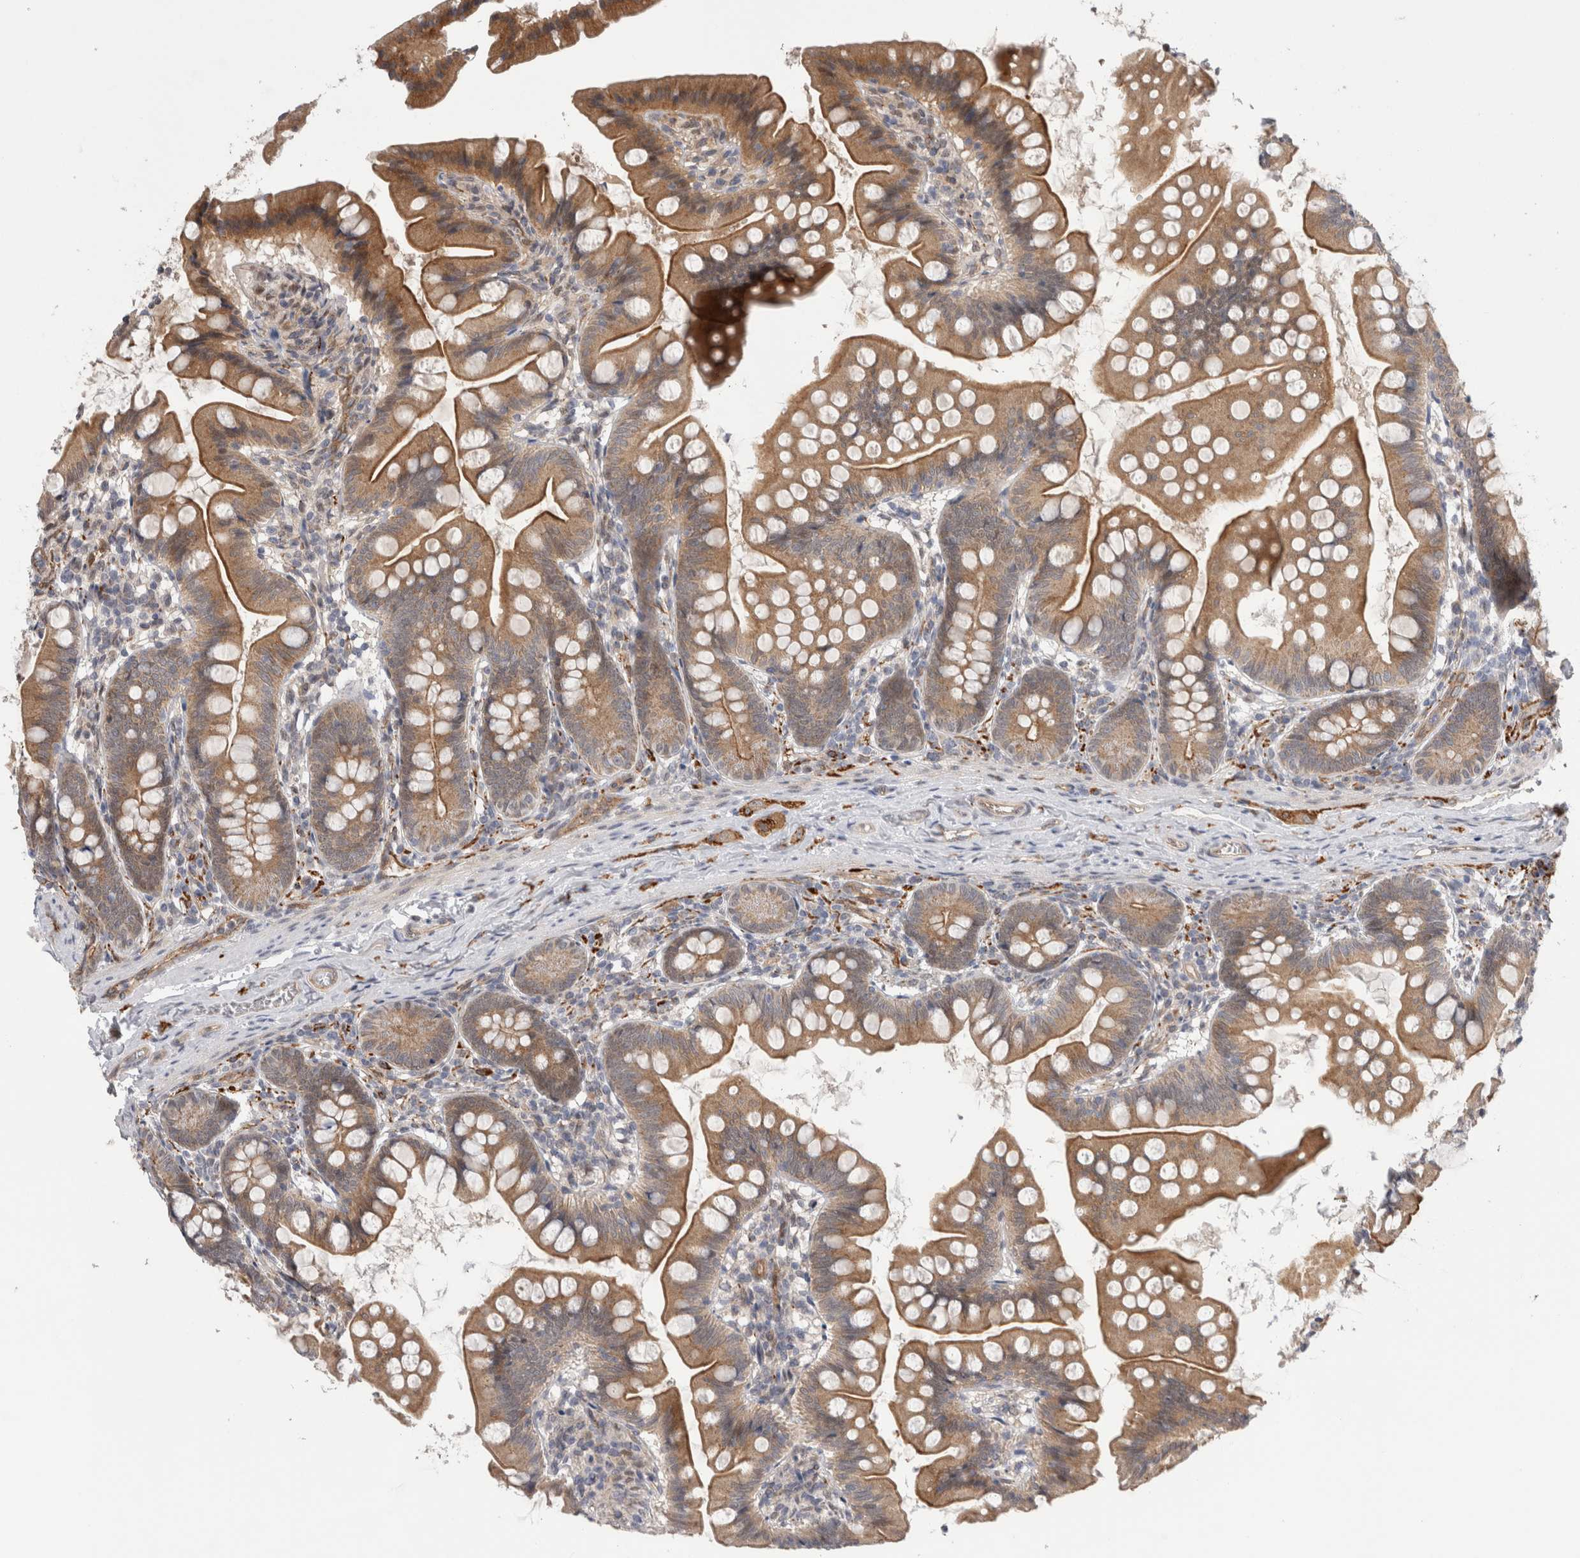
{"staining": {"intensity": "moderate", "quantity": ">75%", "location": "cytoplasmic/membranous"}, "tissue": "small intestine", "cell_type": "Glandular cells", "image_type": "normal", "snomed": [{"axis": "morphology", "description": "Normal tissue, NOS"}, {"axis": "topography", "description": "Small intestine"}], "caption": "Immunohistochemical staining of normal small intestine reveals medium levels of moderate cytoplasmic/membranous staining in approximately >75% of glandular cells. Nuclei are stained in blue.", "gene": "TAFA5", "patient": {"sex": "male", "age": 7}}